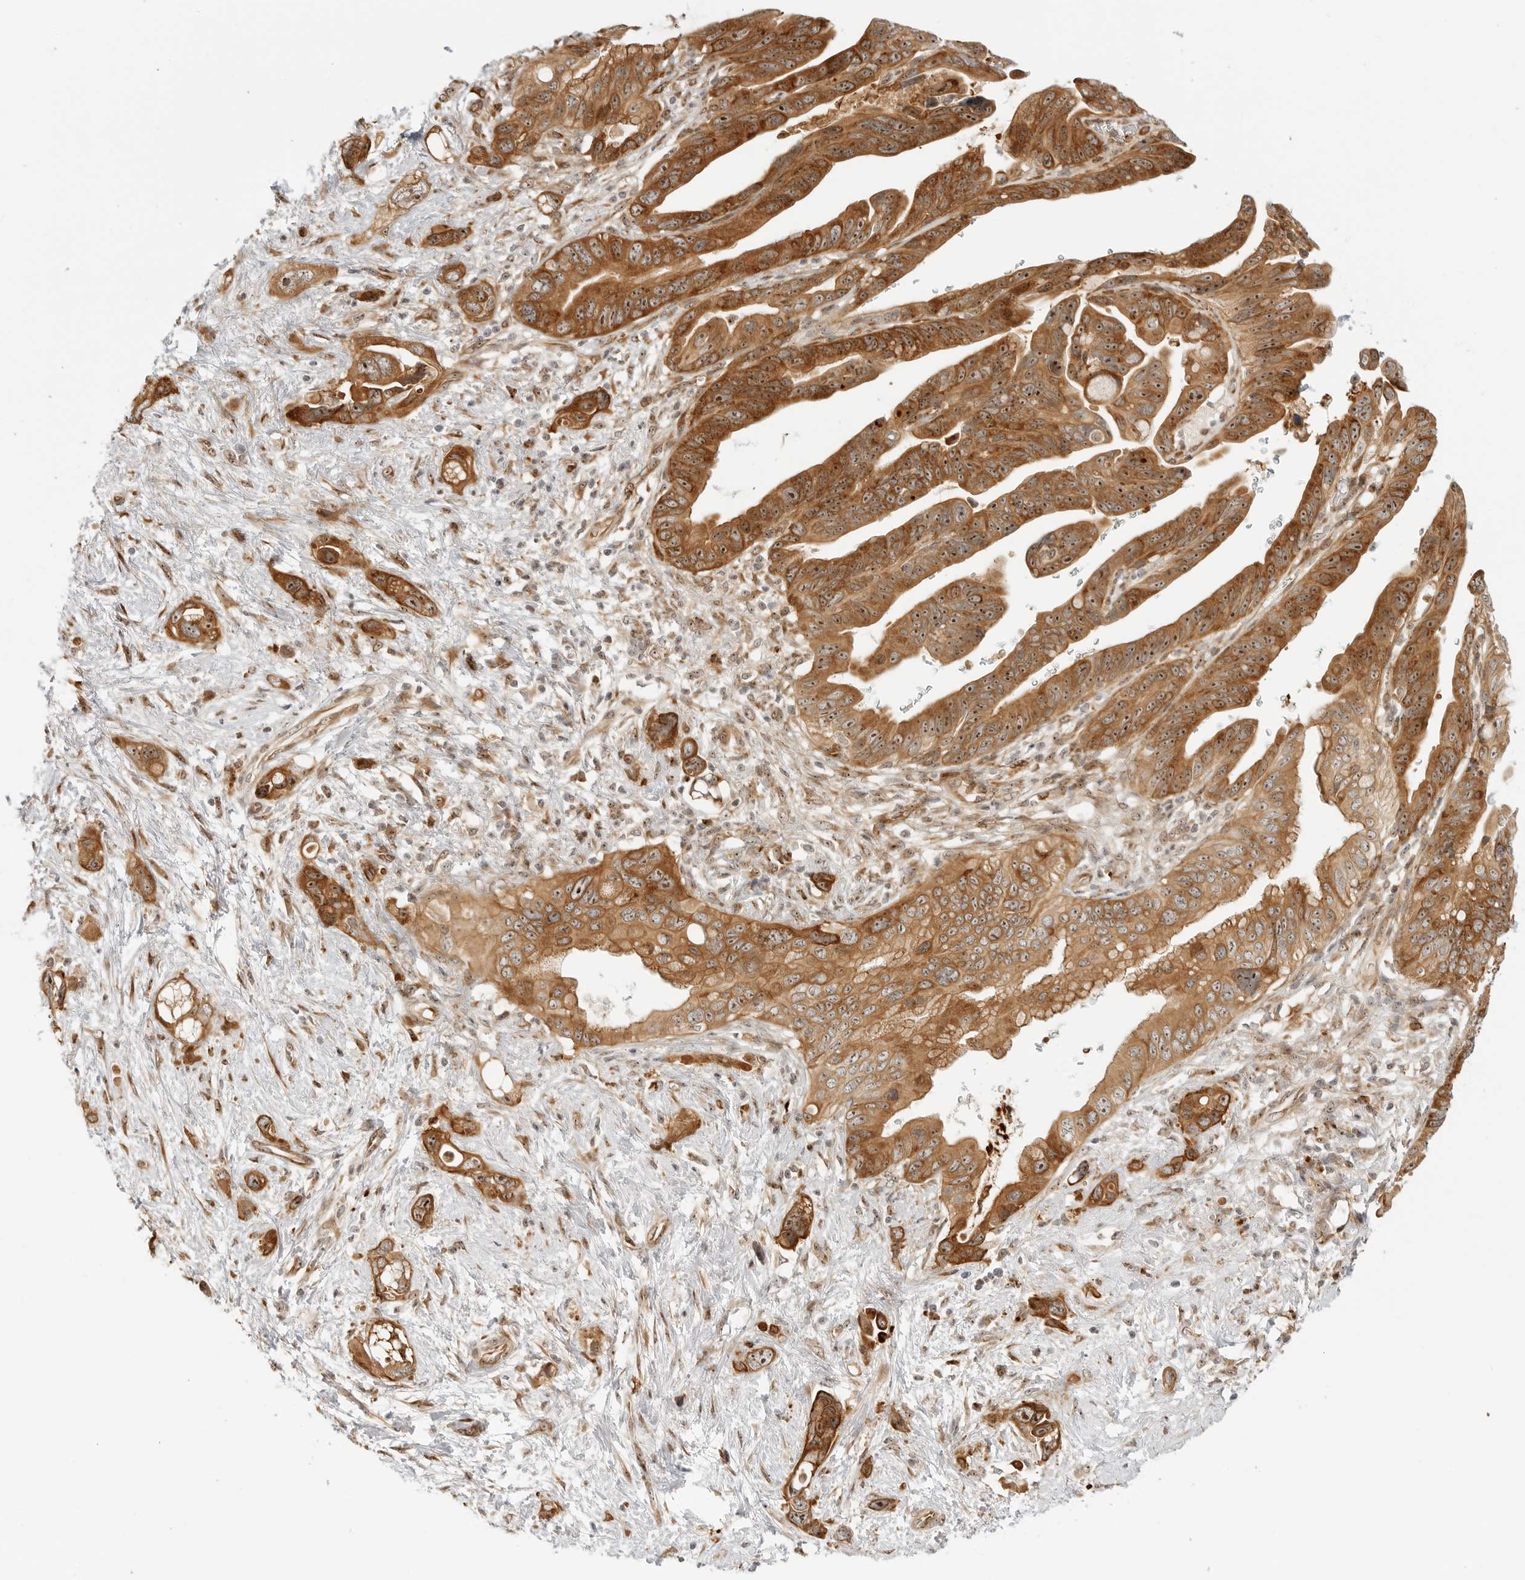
{"staining": {"intensity": "strong", "quantity": ">75%", "location": "cytoplasmic/membranous,nuclear"}, "tissue": "pancreatic cancer", "cell_type": "Tumor cells", "image_type": "cancer", "snomed": [{"axis": "morphology", "description": "Adenocarcinoma, NOS"}, {"axis": "topography", "description": "Pancreas"}], "caption": "Immunohistochemical staining of adenocarcinoma (pancreatic) exhibits high levels of strong cytoplasmic/membranous and nuclear protein expression in approximately >75% of tumor cells. (DAB (3,3'-diaminobenzidine) IHC, brown staining for protein, blue staining for nuclei).", "gene": "DSCC1", "patient": {"sex": "female", "age": 72}}